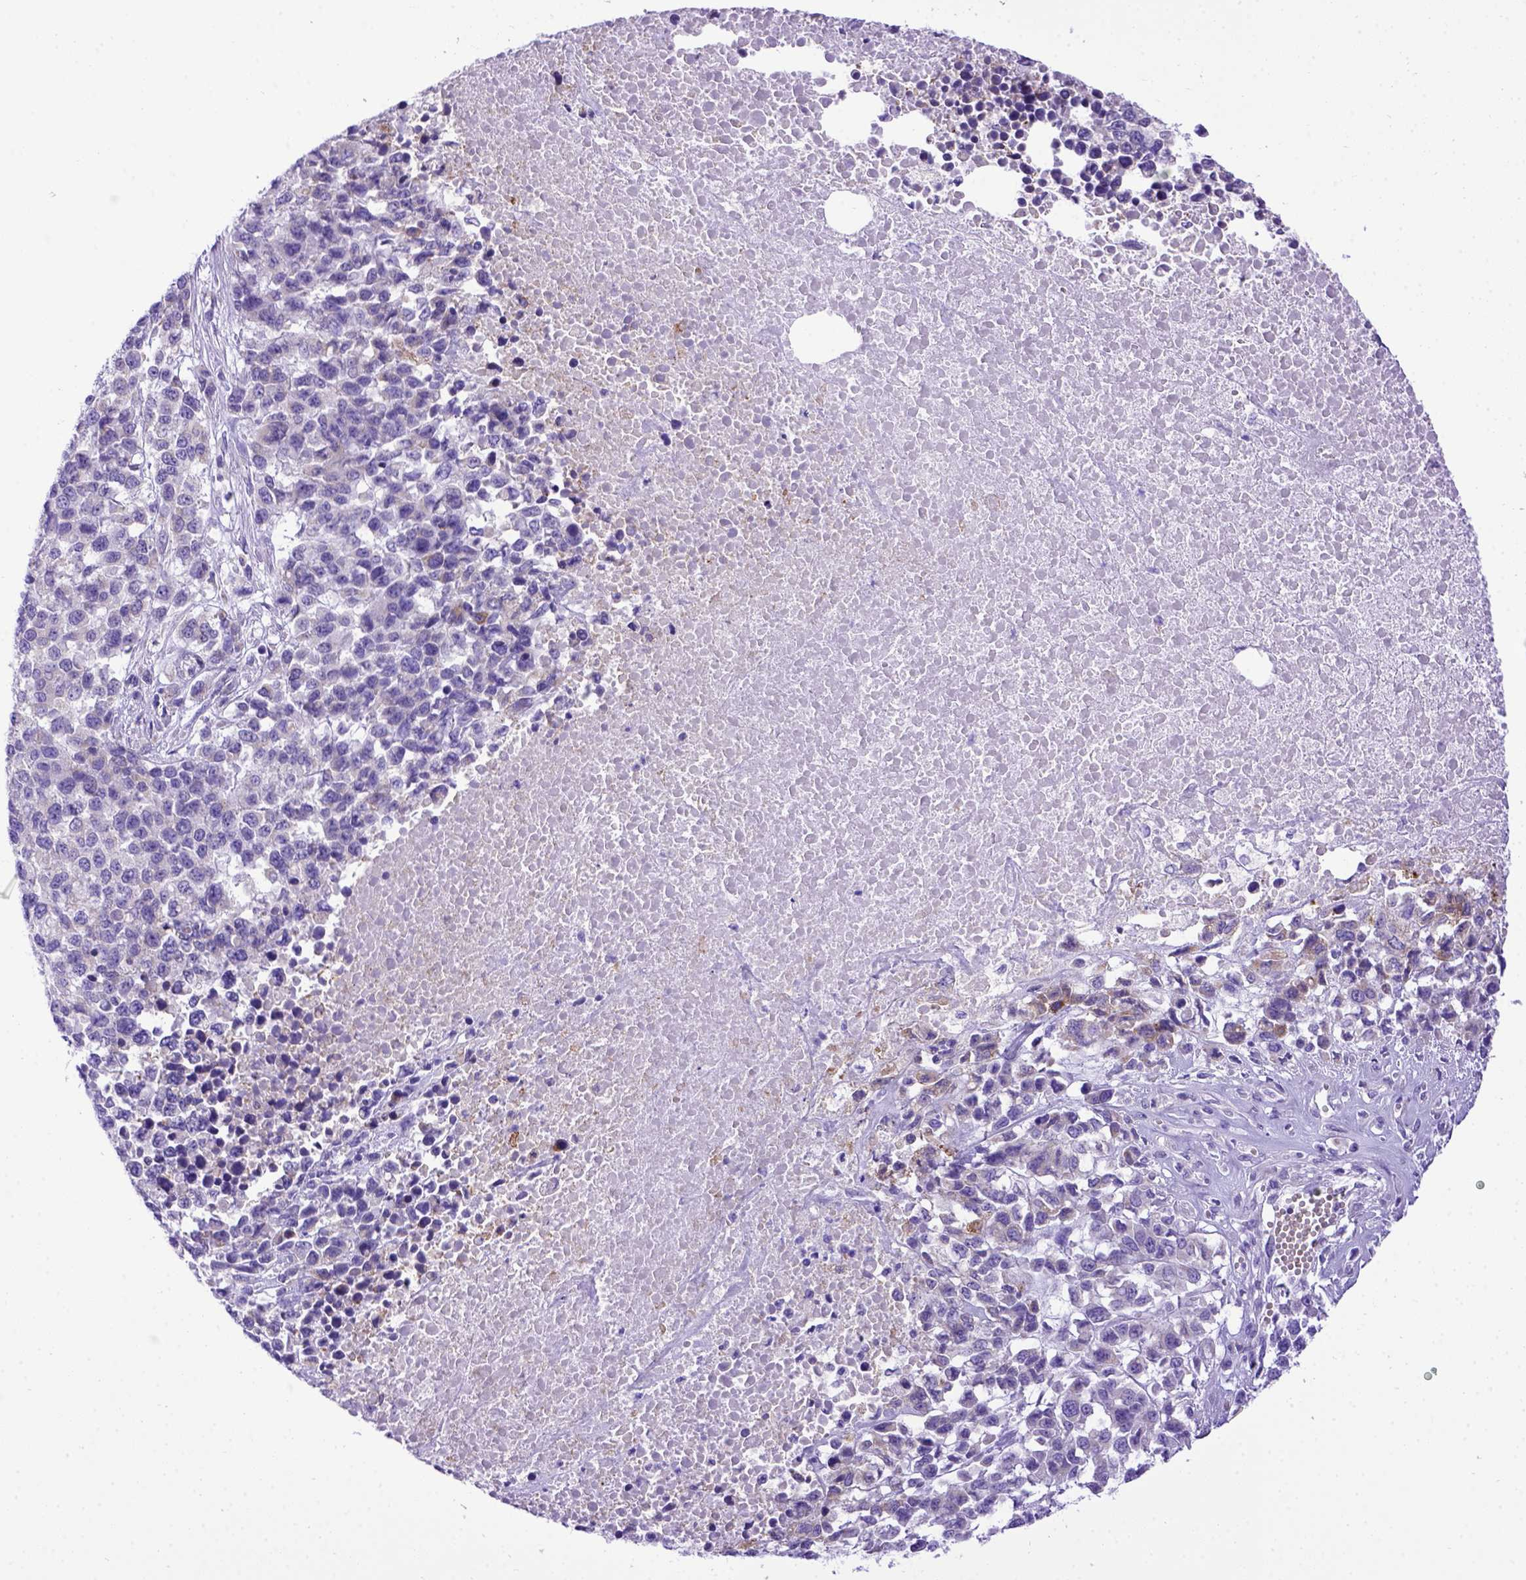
{"staining": {"intensity": "negative", "quantity": "none", "location": "none"}, "tissue": "melanoma", "cell_type": "Tumor cells", "image_type": "cancer", "snomed": [{"axis": "morphology", "description": "Malignant melanoma, Metastatic site"}, {"axis": "topography", "description": "Skin"}], "caption": "High power microscopy image of an immunohistochemistry histopathology image of malignant melanoma (metastatic site), revealing no significant expression in tumor cells.", "gene": "MEOX2", "patient": {"sex": "male", "age": 84}}